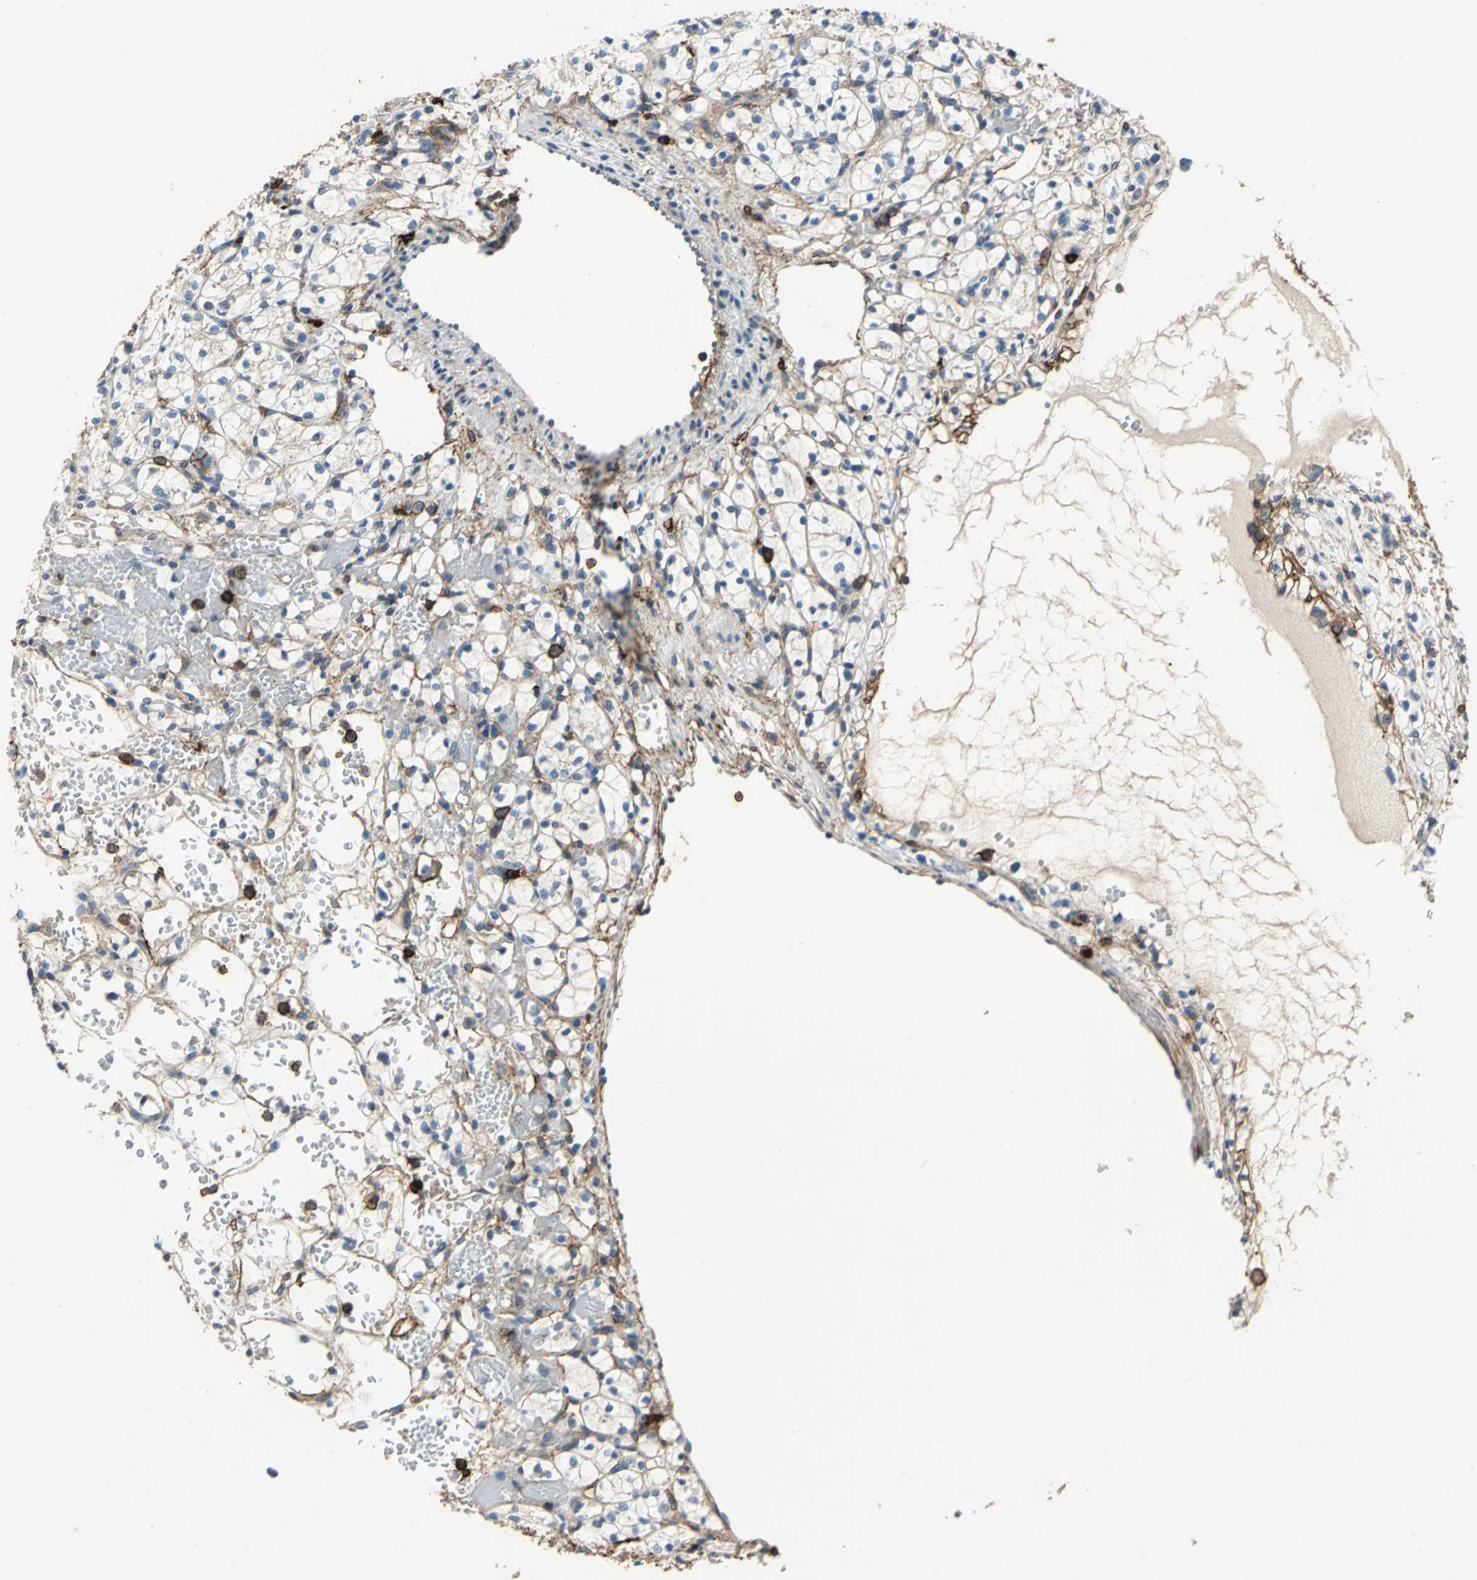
{"staining": {"intensity": "negative", "quantity": "none", "location": "none"}, "tissue": "renal cancer", "cell_type": "Tumor cells", "image_type": "cancer", "snomed": [{"axis": "morphology", "description": "Adenocarcinoma, NOS"}, {"axis": "topography", "description": "Kidney"}], "caption": "Renal cancer (adenocarcinoma) was stained to show a protein in brown. There is no significant expression in tumor cells.", "gene": "CD44", "patient": {"sex": "female", "age": 60}}